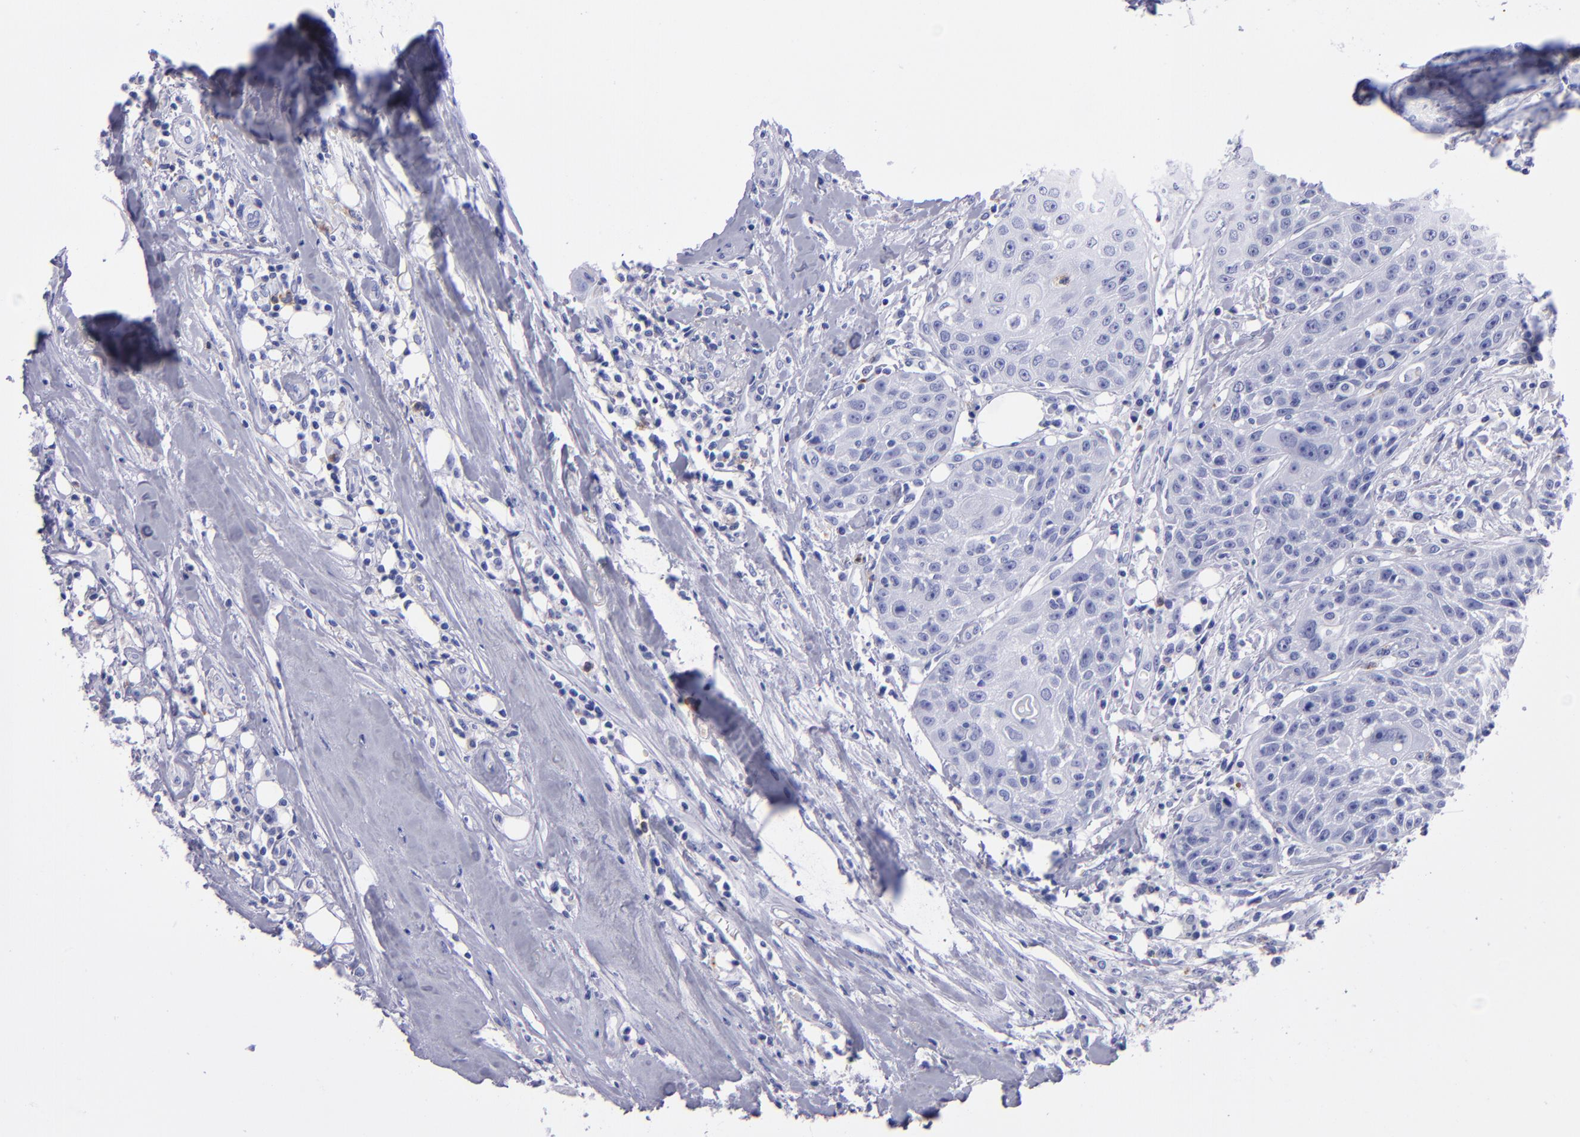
{"staining": {"intensity": "negative", "quantity": "none", "location": "none"}, "tissue": "head and neck cancer", "cell_type": "Tumor cells", "image_type": "cancer", "snomed": [{"axis": "morphology", "description": "Squamous cell carcinoma, NOS"}, {"axis": "topography", "description": "Oral tissue"}, {"axis": "topography", "description": "Head-Neck"}], "caption": "IHC photomicrograph of neoplastic tissue: squamous cell carcinoma (head and neck) stained with DAB (3,3'-diaminobenzidine) reveals no significant protein expression in tumor cells. Nuclei are stained in blue.", "gene": "CR1", "patient": {"sex": "female", "age": 82}}